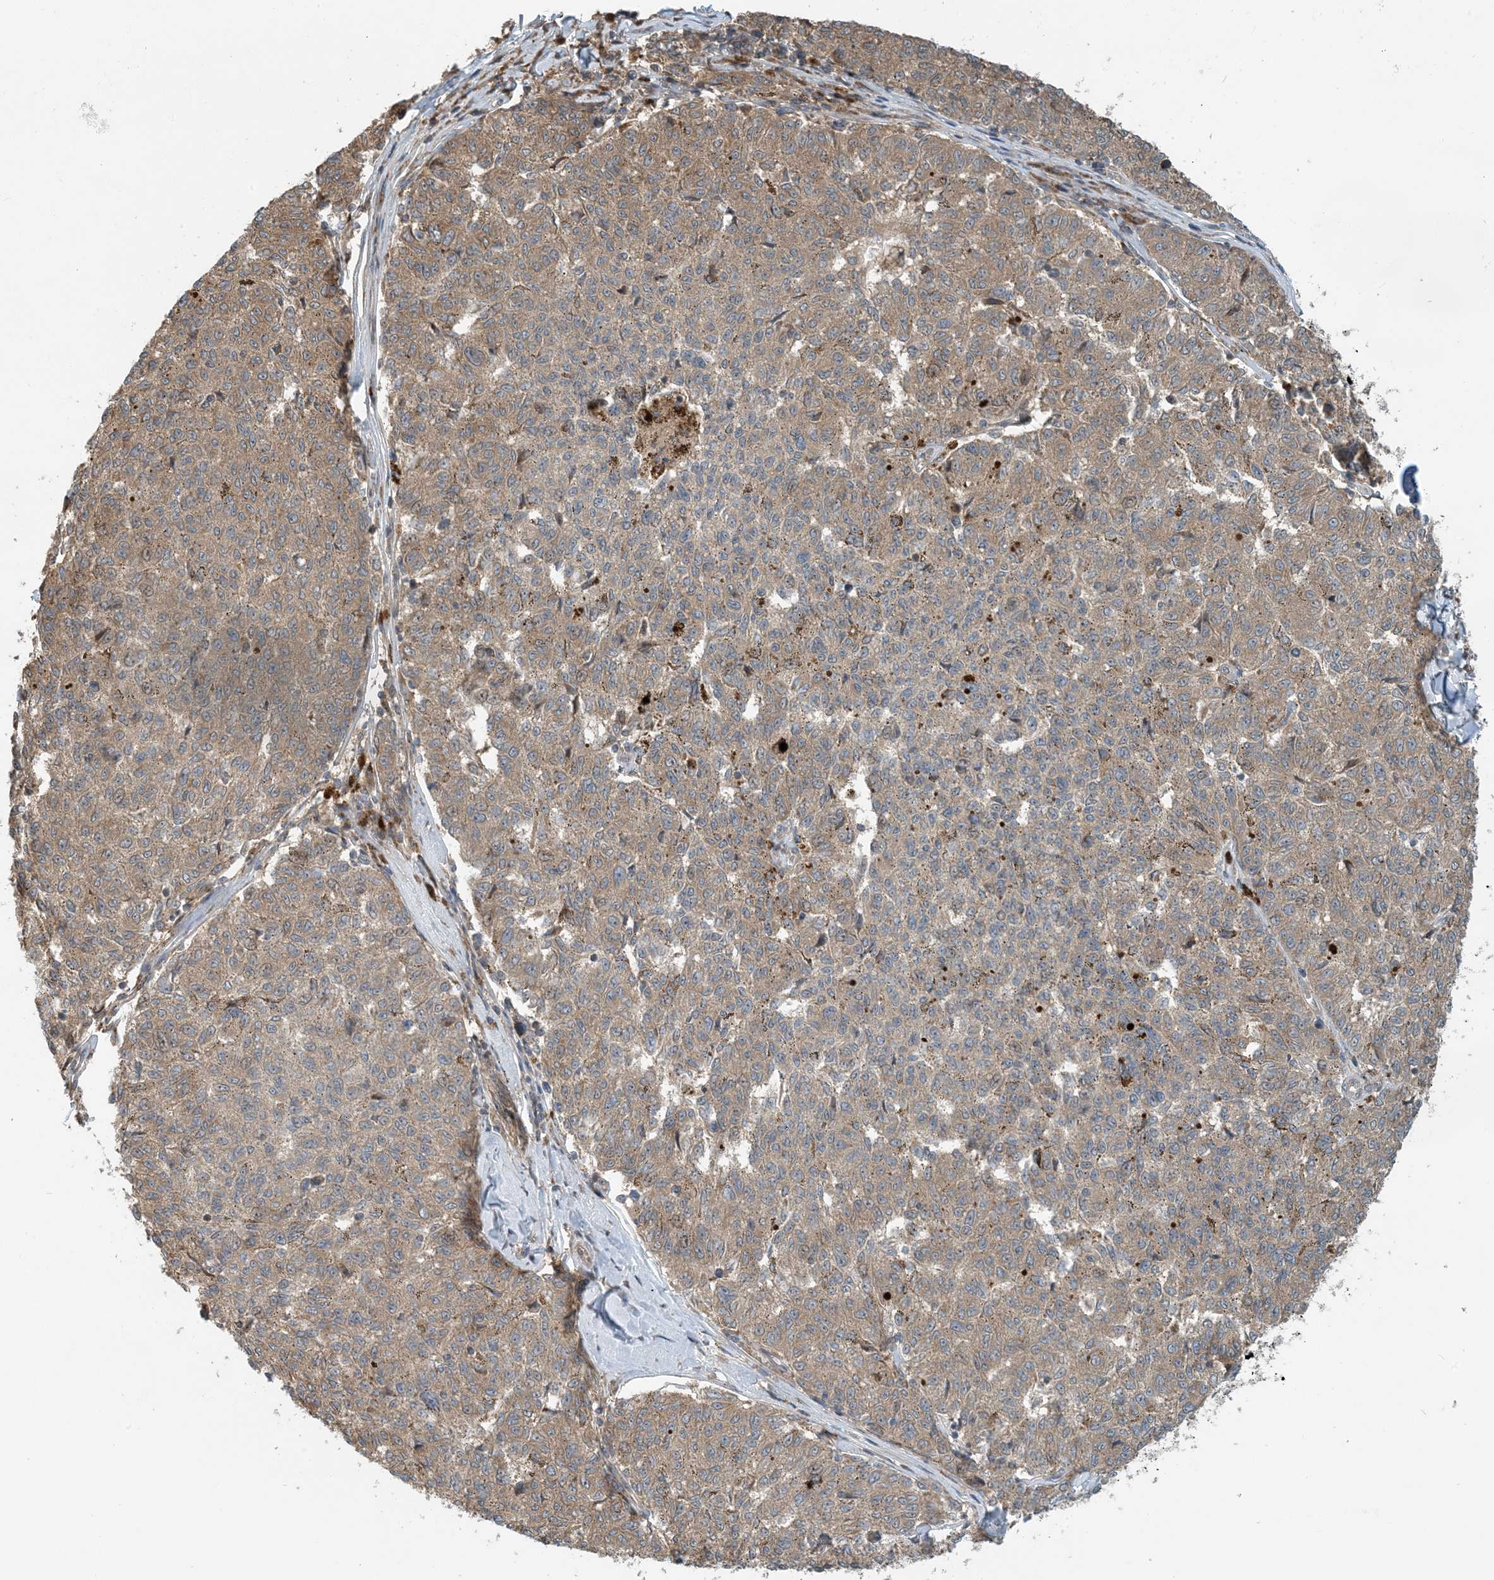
{"staining": {"intensity": "weak", "quantity": ">75%", "location": "cytoplasmic/membranous"}, "tissue": "melanoma", "cell_type": "Tumor cells", "image_type": "cancer", "snomed": [{"axis": "morphology", "description": "Malignant melanoma, NOS"}, {"axis": "topography", "description": "Skin"}], "caption": "Immunohistochemistry (IHC) micrograph of neoplastic tissue: malignant melanoma stained using immunohistochemistry shows low levels of weak protein expression localized specifically in the cytoplasmic/membranous of tumor cells, appearing as a cytoplasmic/membranous brown color.", "gene": "ZBTB3", "patient": {"sex": "female", "age": 72}}